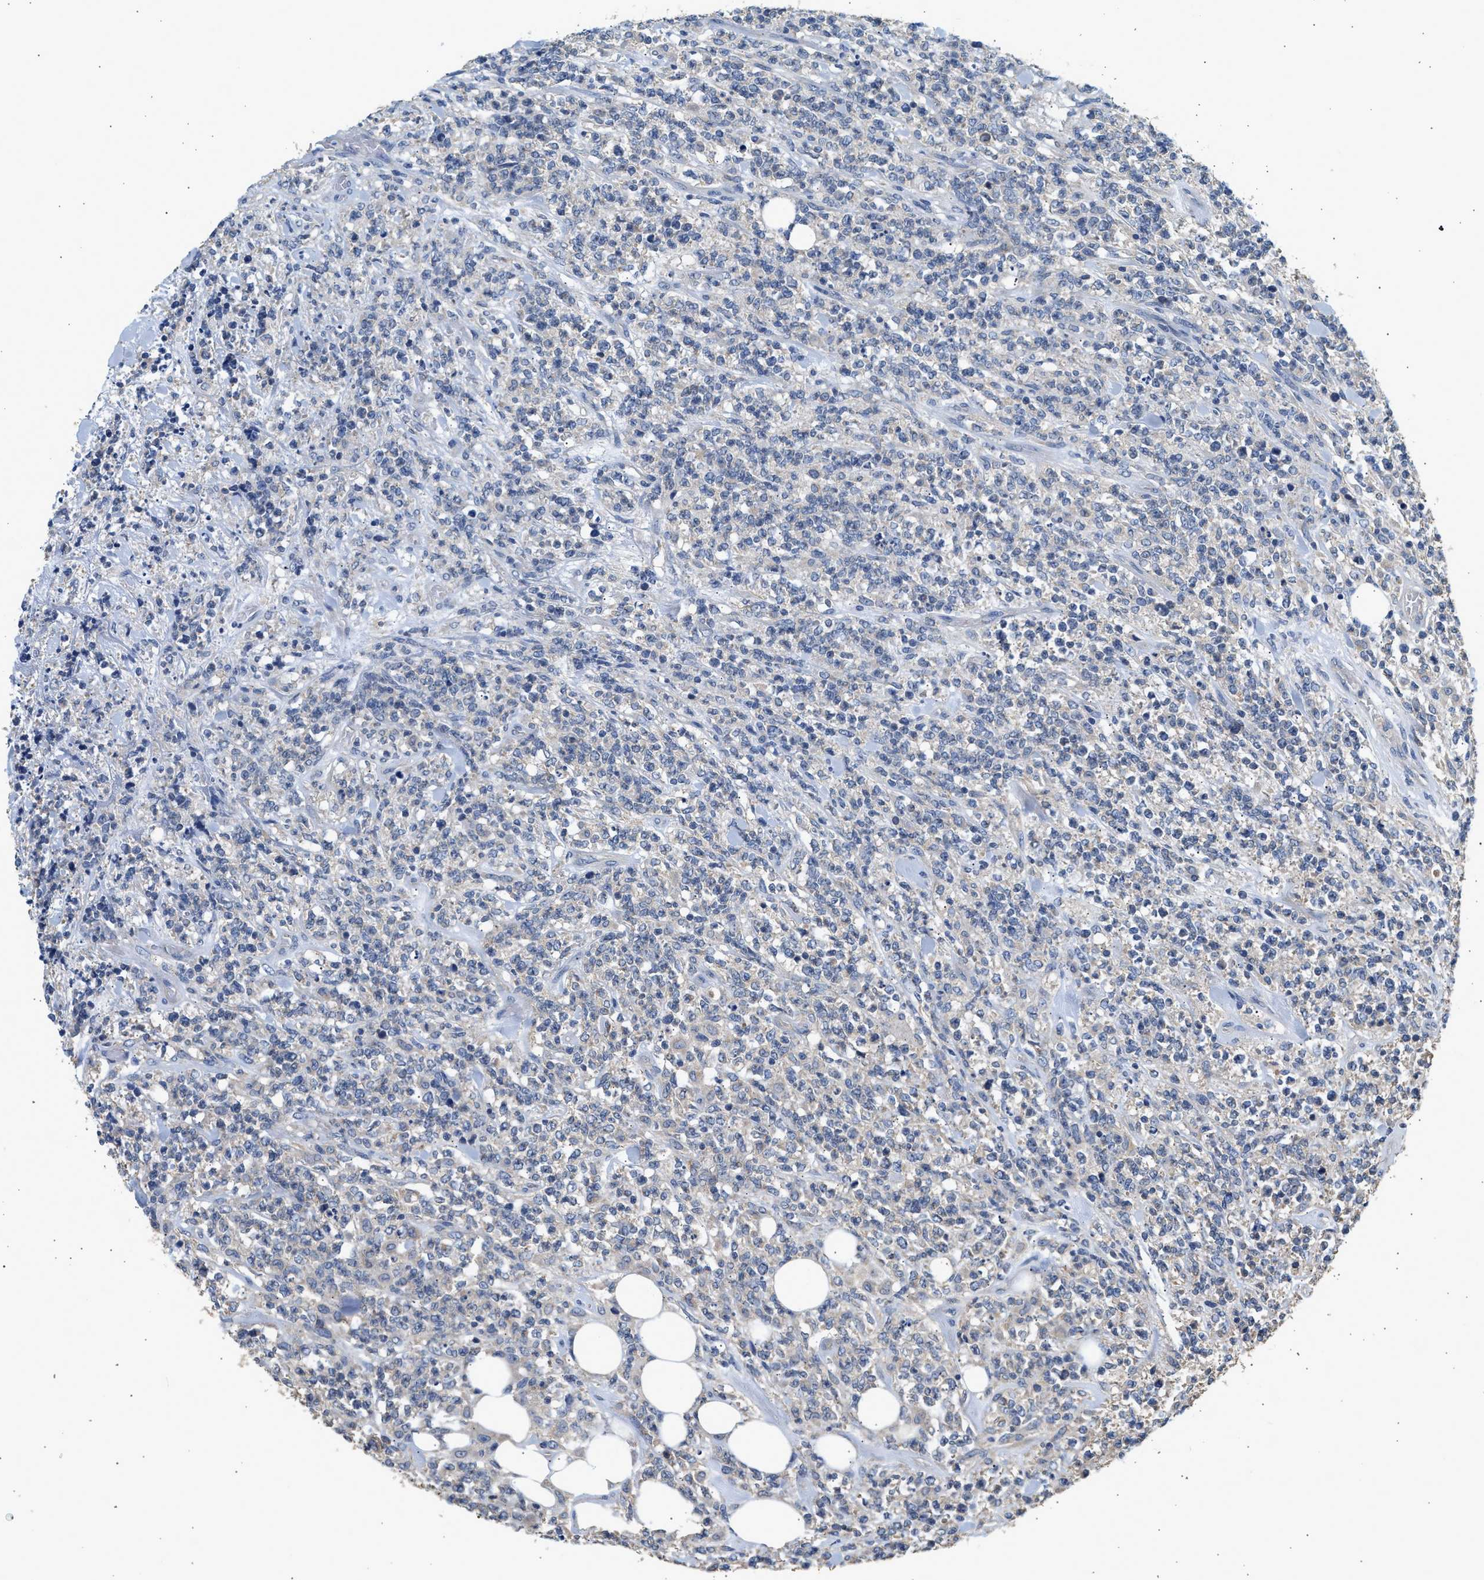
{"staining": {"intensity": "negative", "quantity": "none", "location": "none"}, "tissue": "lymphoma", "cell_type": "Tumor cells", "image_type": "cancer", "snomed": [{"axis": "morphology", "description": "Malignant lymphoma, non-Hodgkin's type, High grade"}, {"axis": "topography", "description": "Soft tissue"}], "caption": "Protein analysis of lymphoma displays no significant staining in tumor cells.", "gene": "WDR31", "patient": {"sex": "male", "age": 18}}